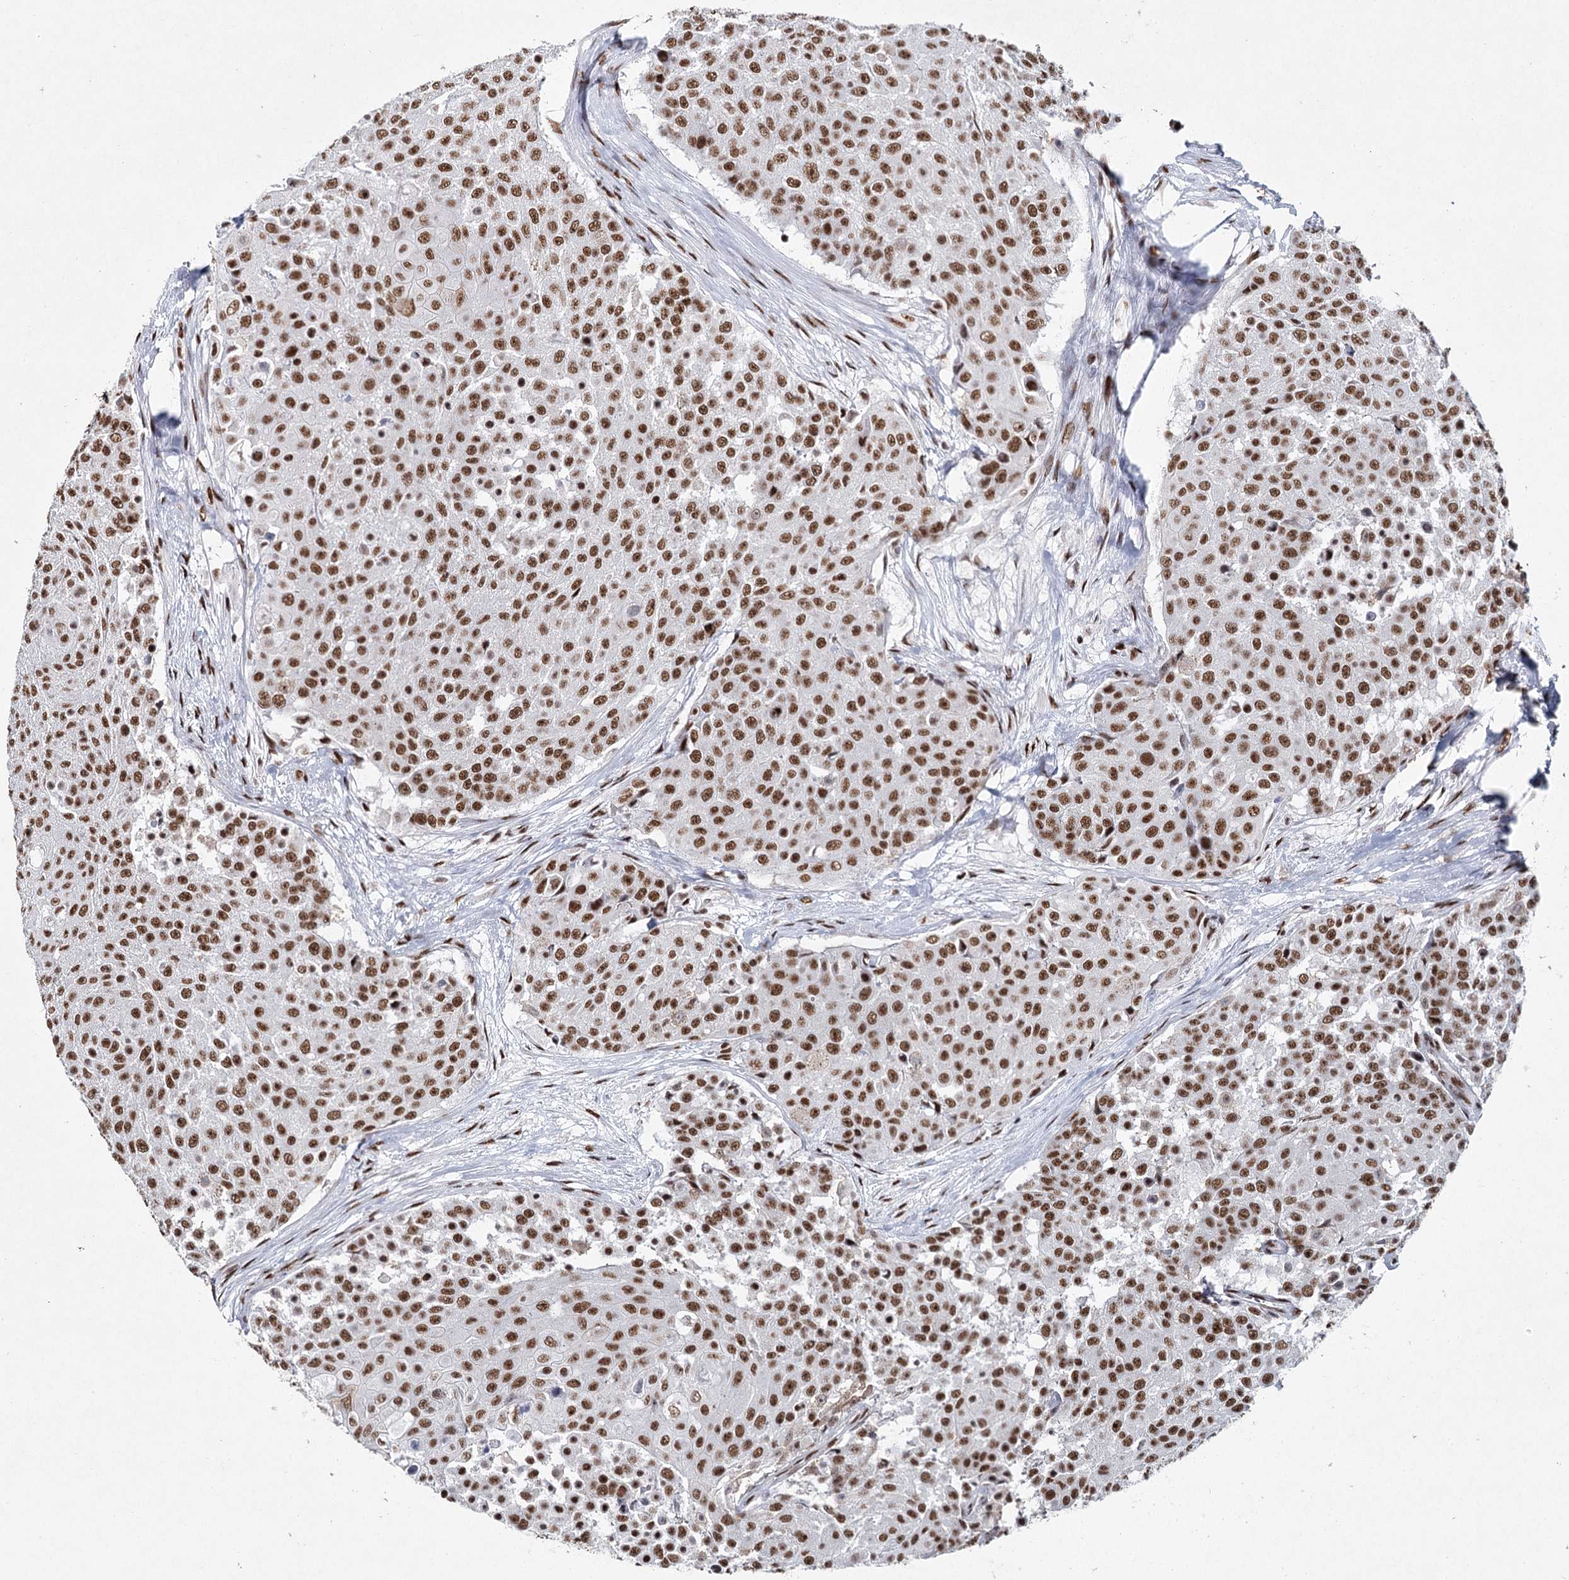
{"staining": {"intensity": "moderate", "quantity": ">75%", "location": "nuclear"}, "tissue": "urothelial cancer", "cell_type": "Tumor cells", "image_type": "cancer", "snomed": [{"axis": "morphology", "description": "Urothelial carcinoma, High grade"}, {"axis": "topography", "description": "Urinary bladder"}], "caption": "The histopathology image shows staining of urothelial cancer, revealing moderate nuclear protein expression (brown color) within tumor cells. (IHC, brightfield microscopy, high magnification).", "gene": "SCAF8", "patient": {"sex": "female", "age": 63}}